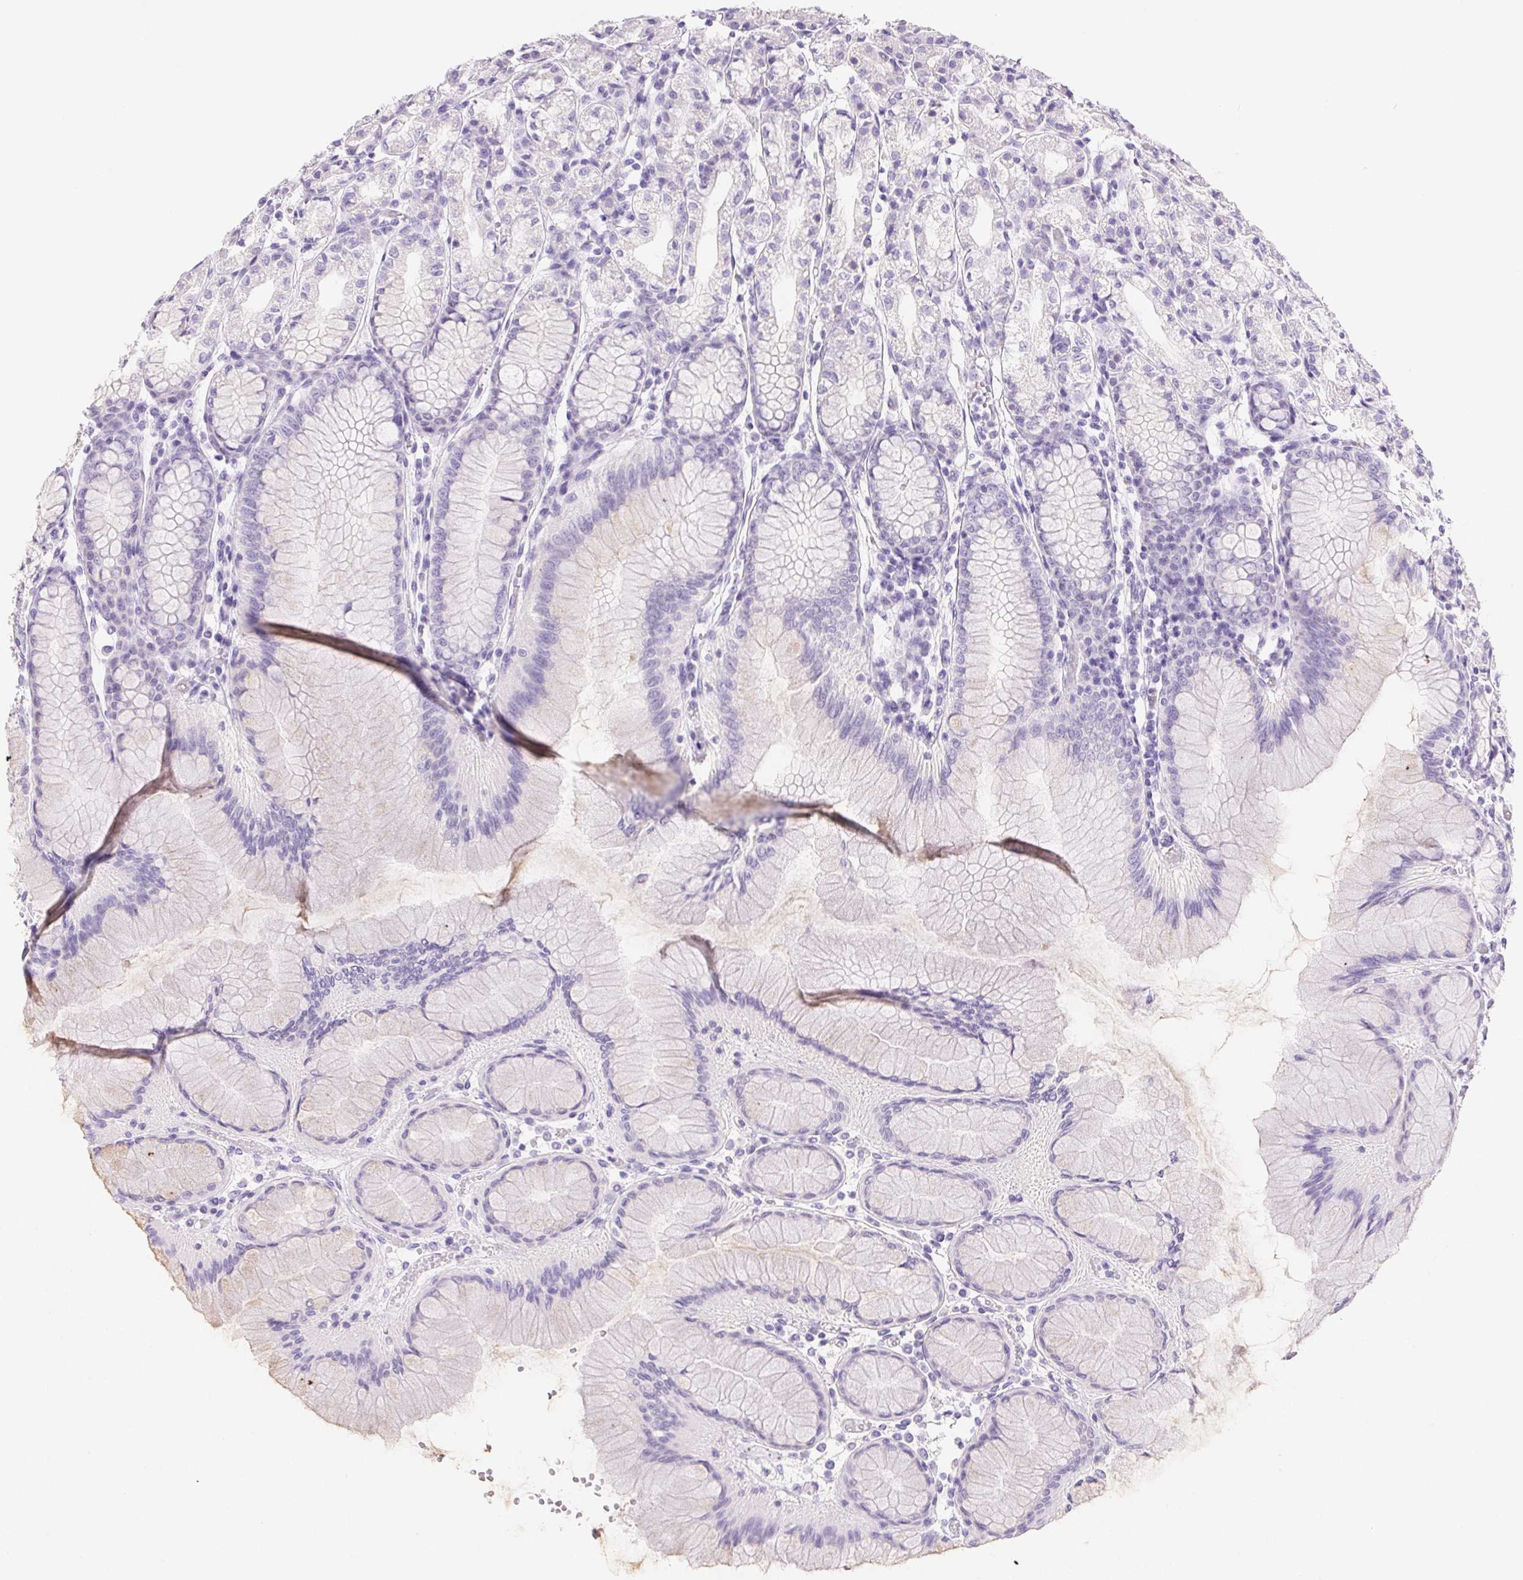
{"staining": {"intensity": "negative", "quantity": "none", "location": "none"}, "tissue": "stomach", "cell_type": "Glandular cells", "image_type": "normal", "snomed": [{"axis": "morphology", "description": "Normal tissue, NOS"}, {"axis": "topography", "description": "Stomach"}], "caption": "Protein analysis of benign stomach exhibits no significant positivity in glandular cells. (DAB immunohistochemistry, high magnification).", "gene": "PNLIP", "patient": {"sex": "female", "age": 57}}